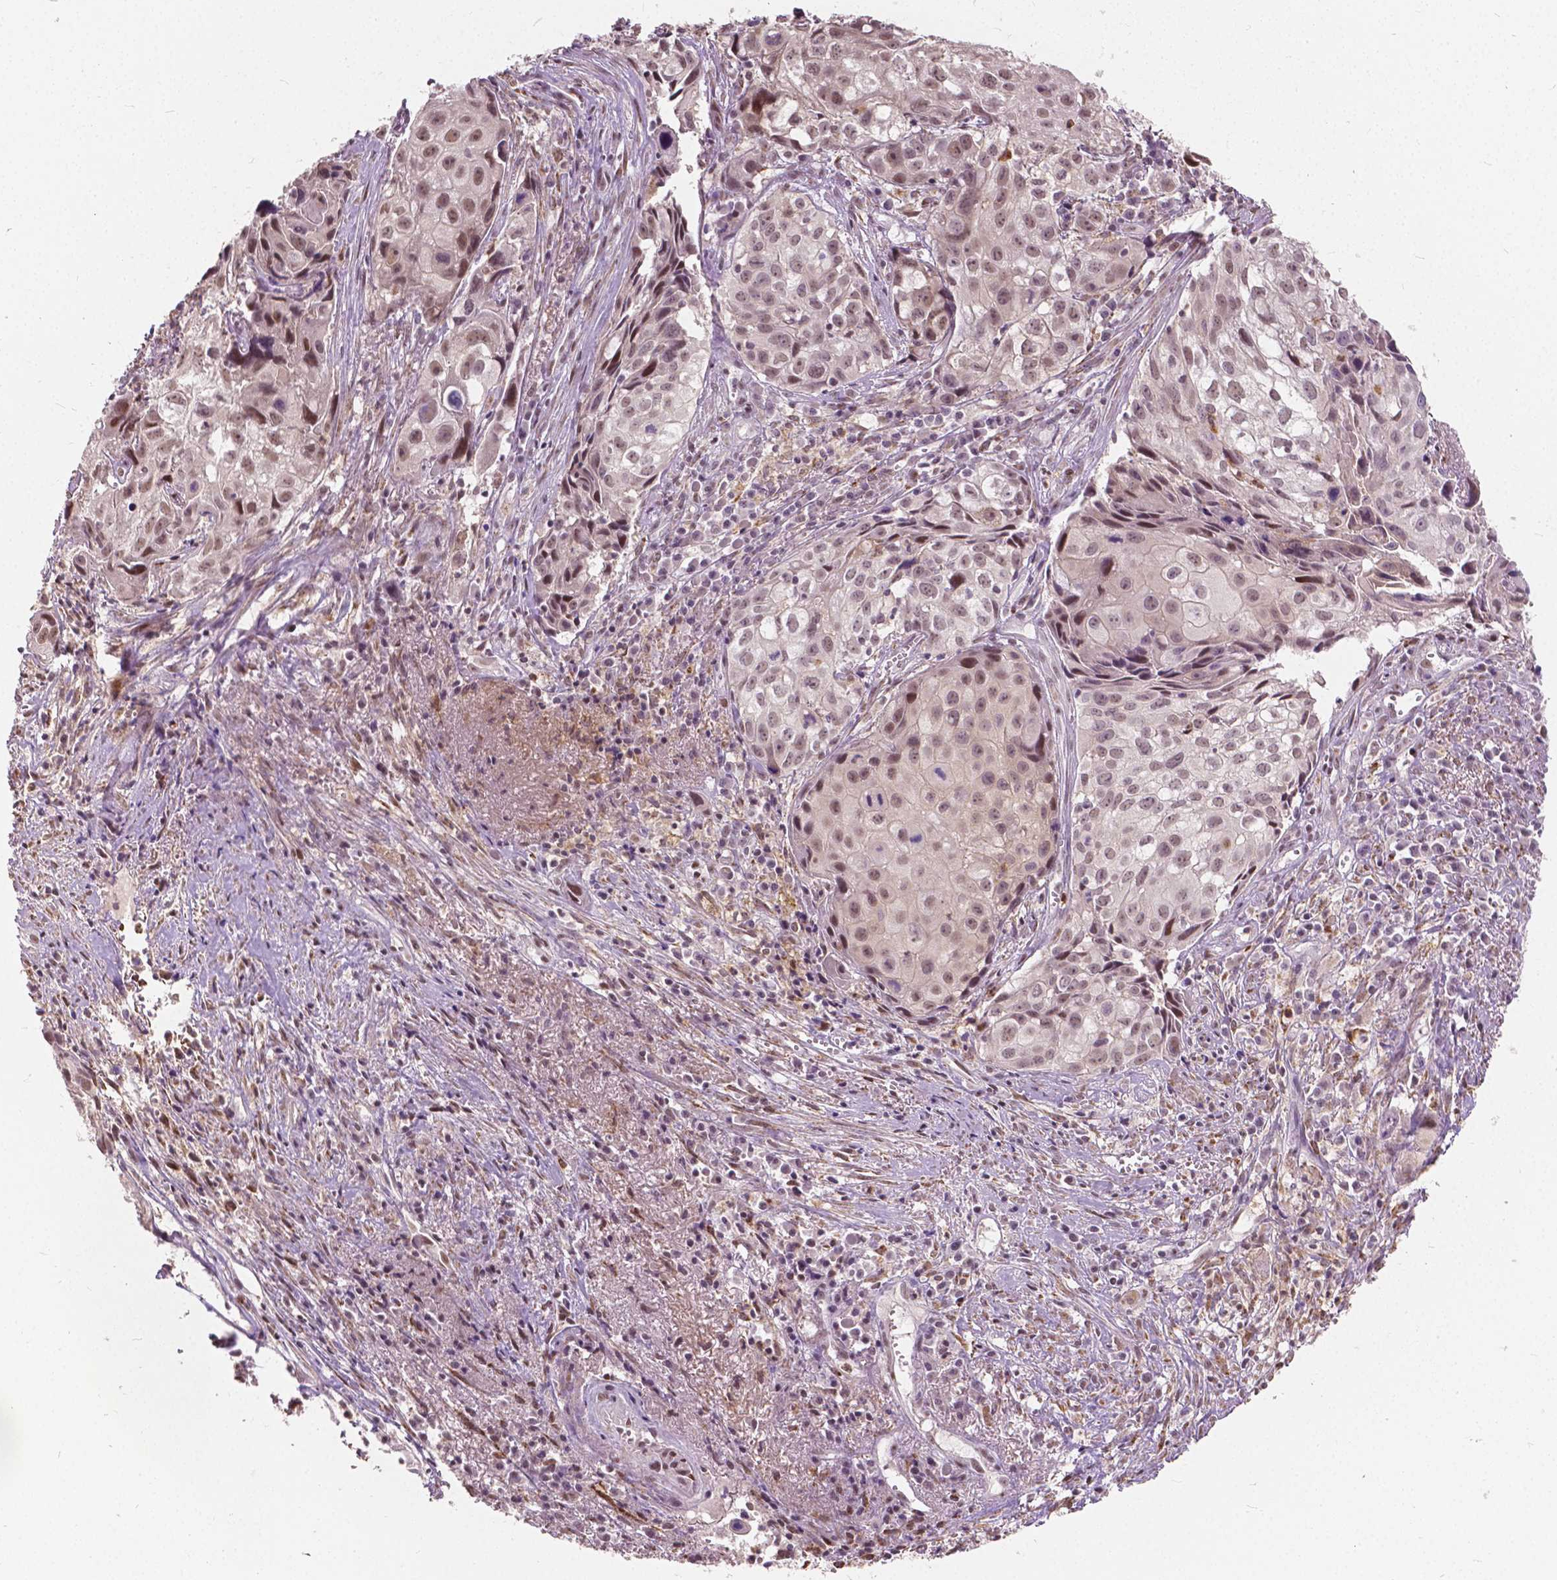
{"staining": {"intensity": "moderate", "quantity": ">75%", "location": "nuclear"}, "tissue": "cervical cancer", "cell_type": "Tumor cells", "image_type": "cancer", "snomed": [{"axis": "morphology", "description": "Squamous cell carcinoma, NOS"}, {"axis": "topography", "description": "Cervix"}], "caption": "Immunohistochemical staining of cervical cancer reveals medium levels of moderate nuclear positivity in about >75% of tumor cells. (Brightfield microscopy of DAB IHC at high magnification).", "gene": "DLX6", "patient": {"sex": "female", "age": 53}}